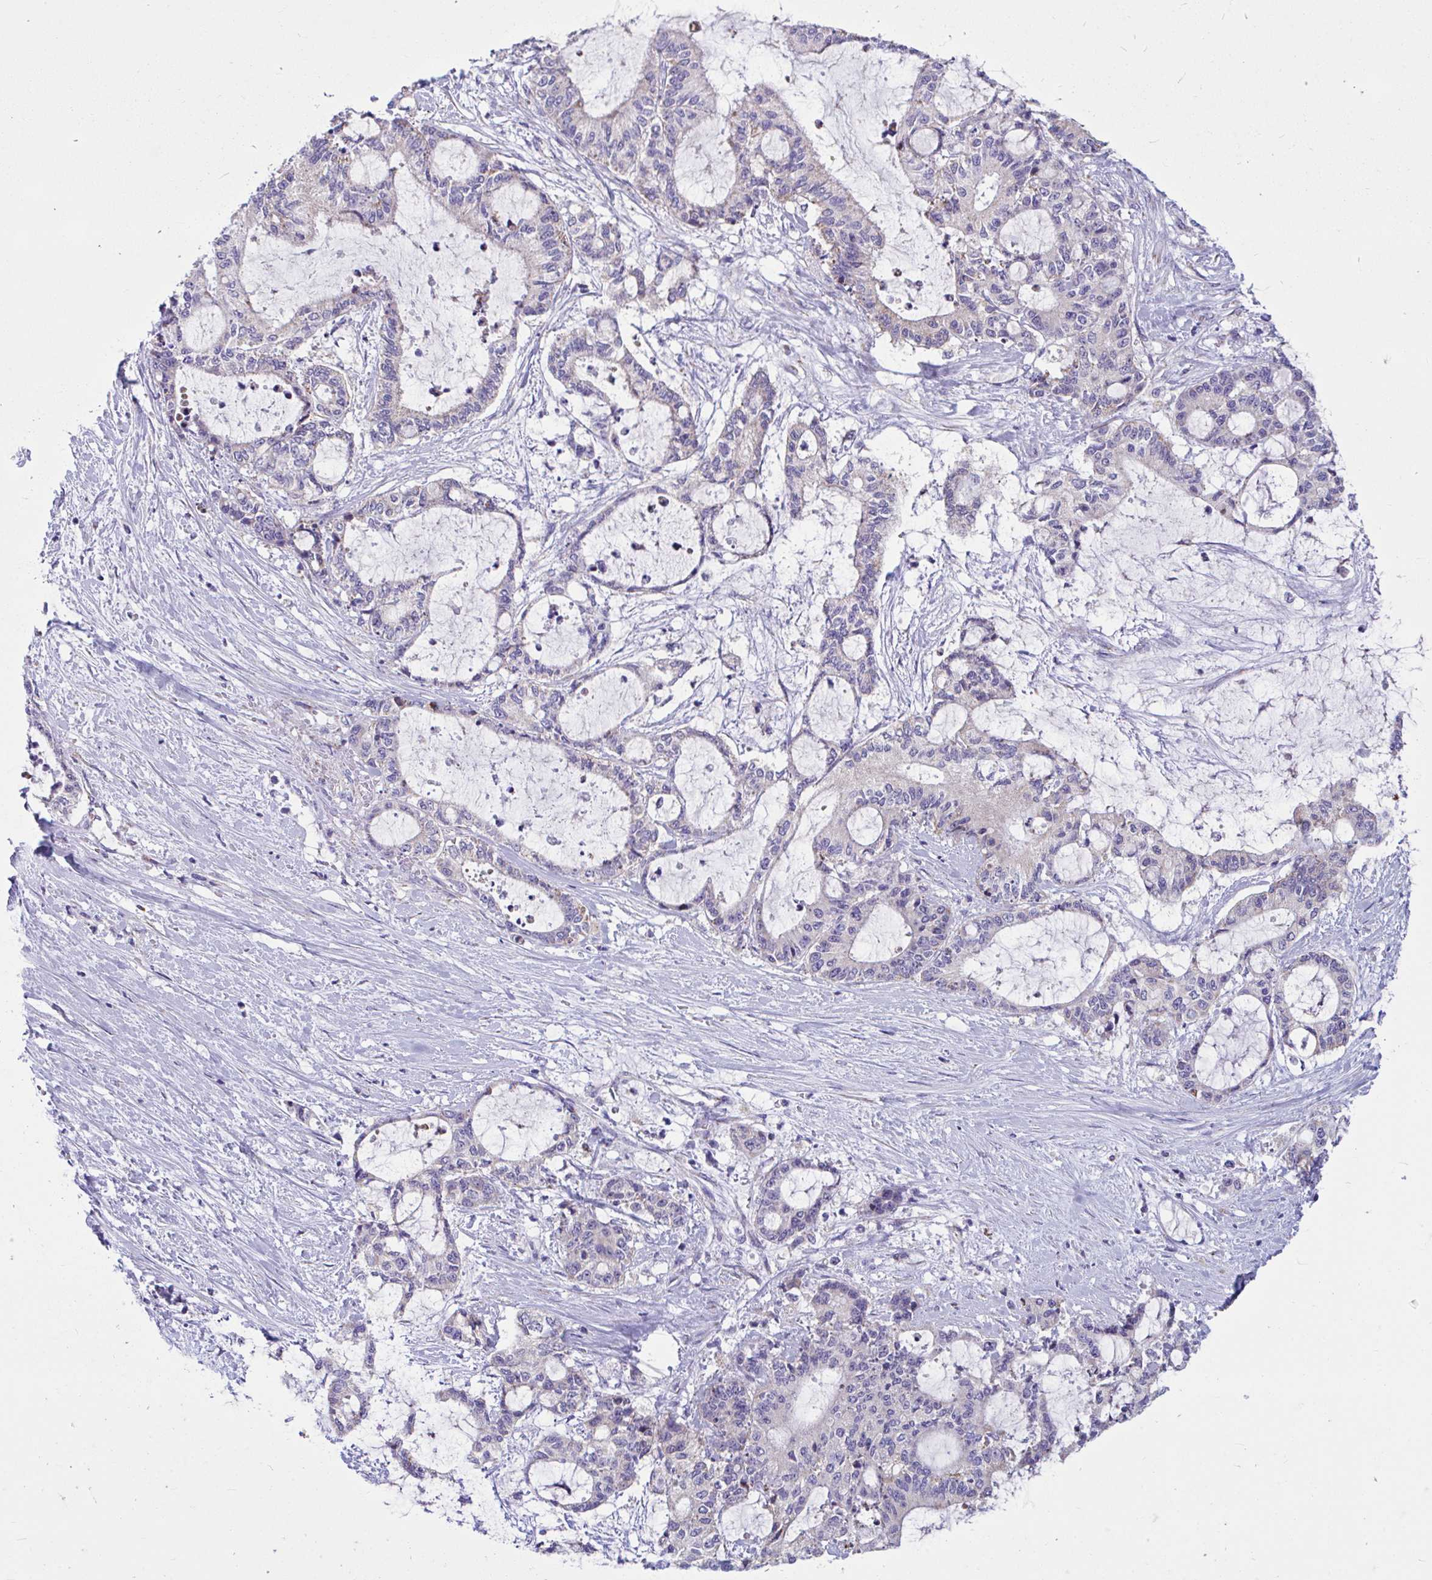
{"staining": {"intensity": "moderate", "quantity": "<25%", "location": "cytoplasmic/membranous"}, "tissue": "liver cancer", "cell_type": "Tumor cells", "image_type": "cancer", "snomed": [{"axis": "morphology", "description": "Normal tissue, NOS"}, {"axis": "morphology", "description": "Cholangiocarcinoma"}, {"axis": "topography", "description": "Liver"}, {"axis": "topography", "description": "Peripheral nerve tissue"}], "caption": "IHC image of liver cancer stained for a protein (brown), which shows low levels of moderate cytoplasmic/membranous positivity in approximately <25% of tumor cells.", "gene": "OR13A1", "patient": {"sex": "female", "age": 73}}